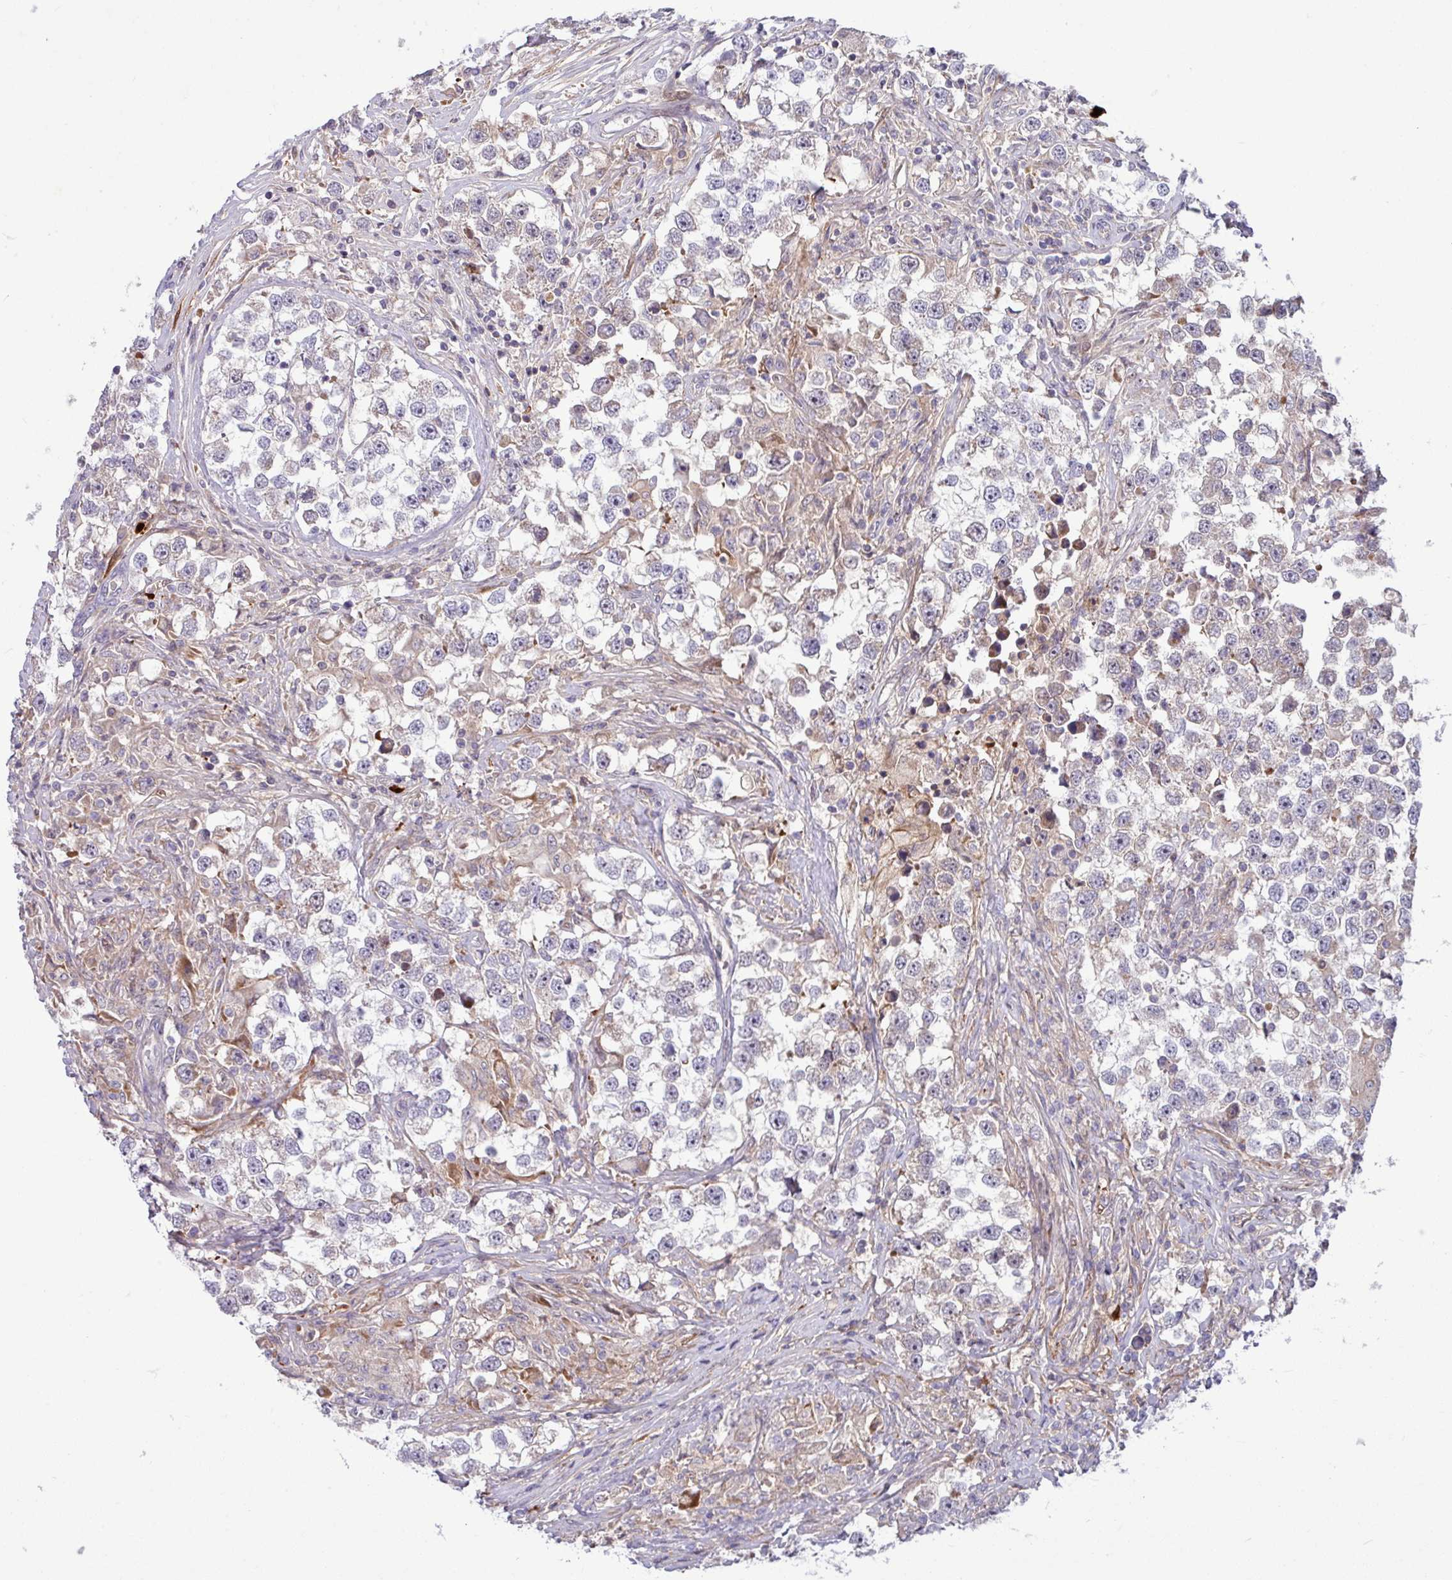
{"staining": {"intensity": "negative", "quantity": "none", "location": "none"}, "tissue": "testis cancer", "cell_type": "Tumor cells", "image_type": "cancer", "snomed": [{"axis": "morphology", "description": "Seminoma, NOS"}, {"axis": "topography", "description": "Testis"}], "caption": "There is no significant expression in tumor cells of testis cancer (seminoma).", "gene": "B4GALNT4", "patient": {"sex": "male", "age": 46}}